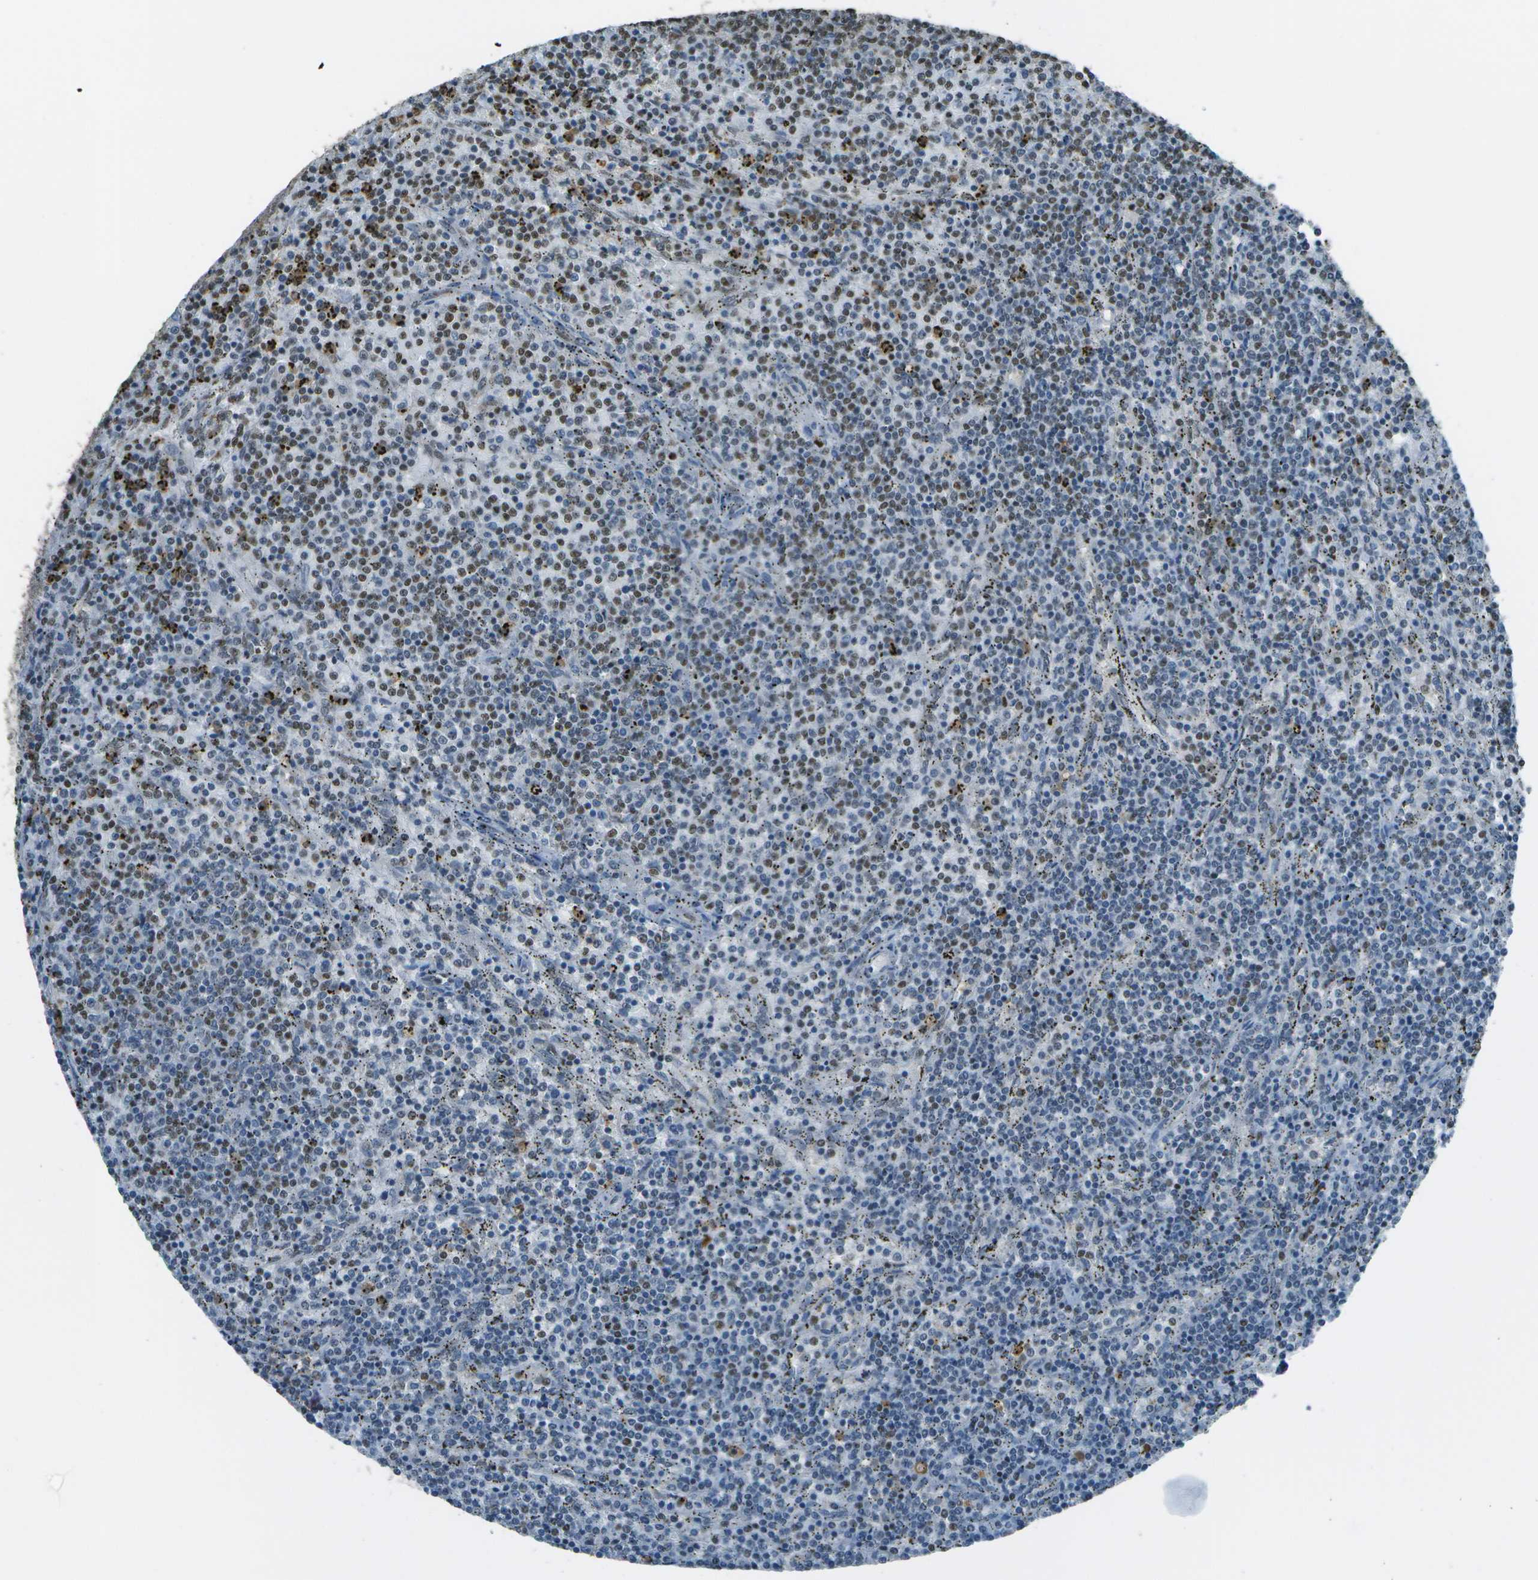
{"staining": {"intensity": "weak", "quantity": ">75%", "location": "nuclear"}, "tissue": "lymphoma", "cell_type": "Tumor cells", "image_type": "cancer", "snomed": [{"axis": "morphology", "description": "Malignant lymphoma, non-Hodgkin's type, Low grade"}, {"axis": "topography", "description": "Spleen"}], "caption": "DAB immunohistochemical staining of human low-grade malignant lymphoma, non-Hodgkin's type shows weak nuclear protein positivity in about >75% of tumor cells.", "gene": "DEPDC1", "patient": {"sex": "female", "age": 50}}